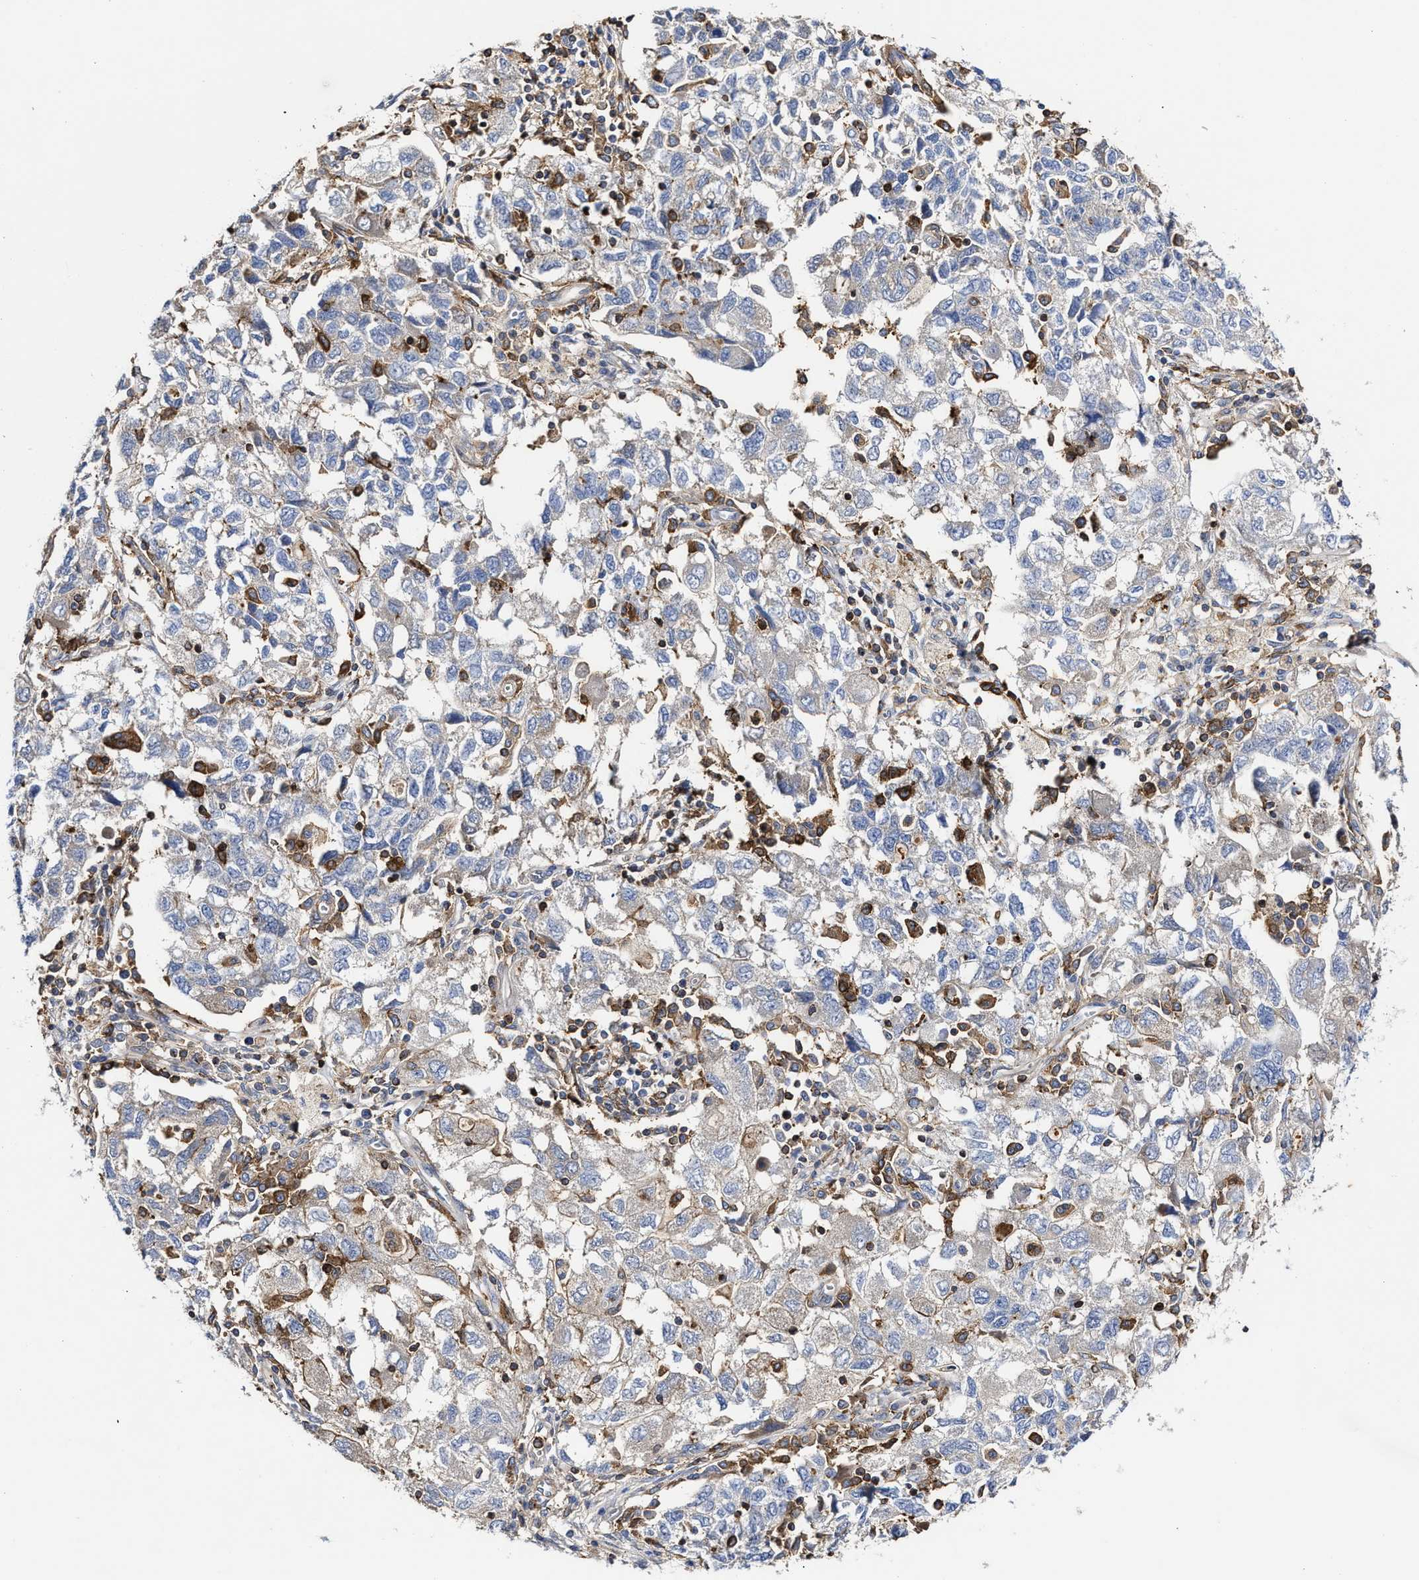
{"staining": {"intensity": "negative", "quantity": "none", "location": "none"}, "tissue": "ovarian cancer", "cell_type": "Tumor cells", "image_type": "cancer", "snomed": [{"axis": "morphology", "description": "Carcinoma, NOS"}, {"axis": "morphology", "description": "Cystadenocarcinoma, serous, NOS"}, {"axis": "topography", "description": "Ovary"}], "caption": "Tumor cells are negative for protein expression in human ovarian serous cystadenocarcinoma.", "gene": "HS3ST5", "patient": {"sex": "female", "age": 69}}